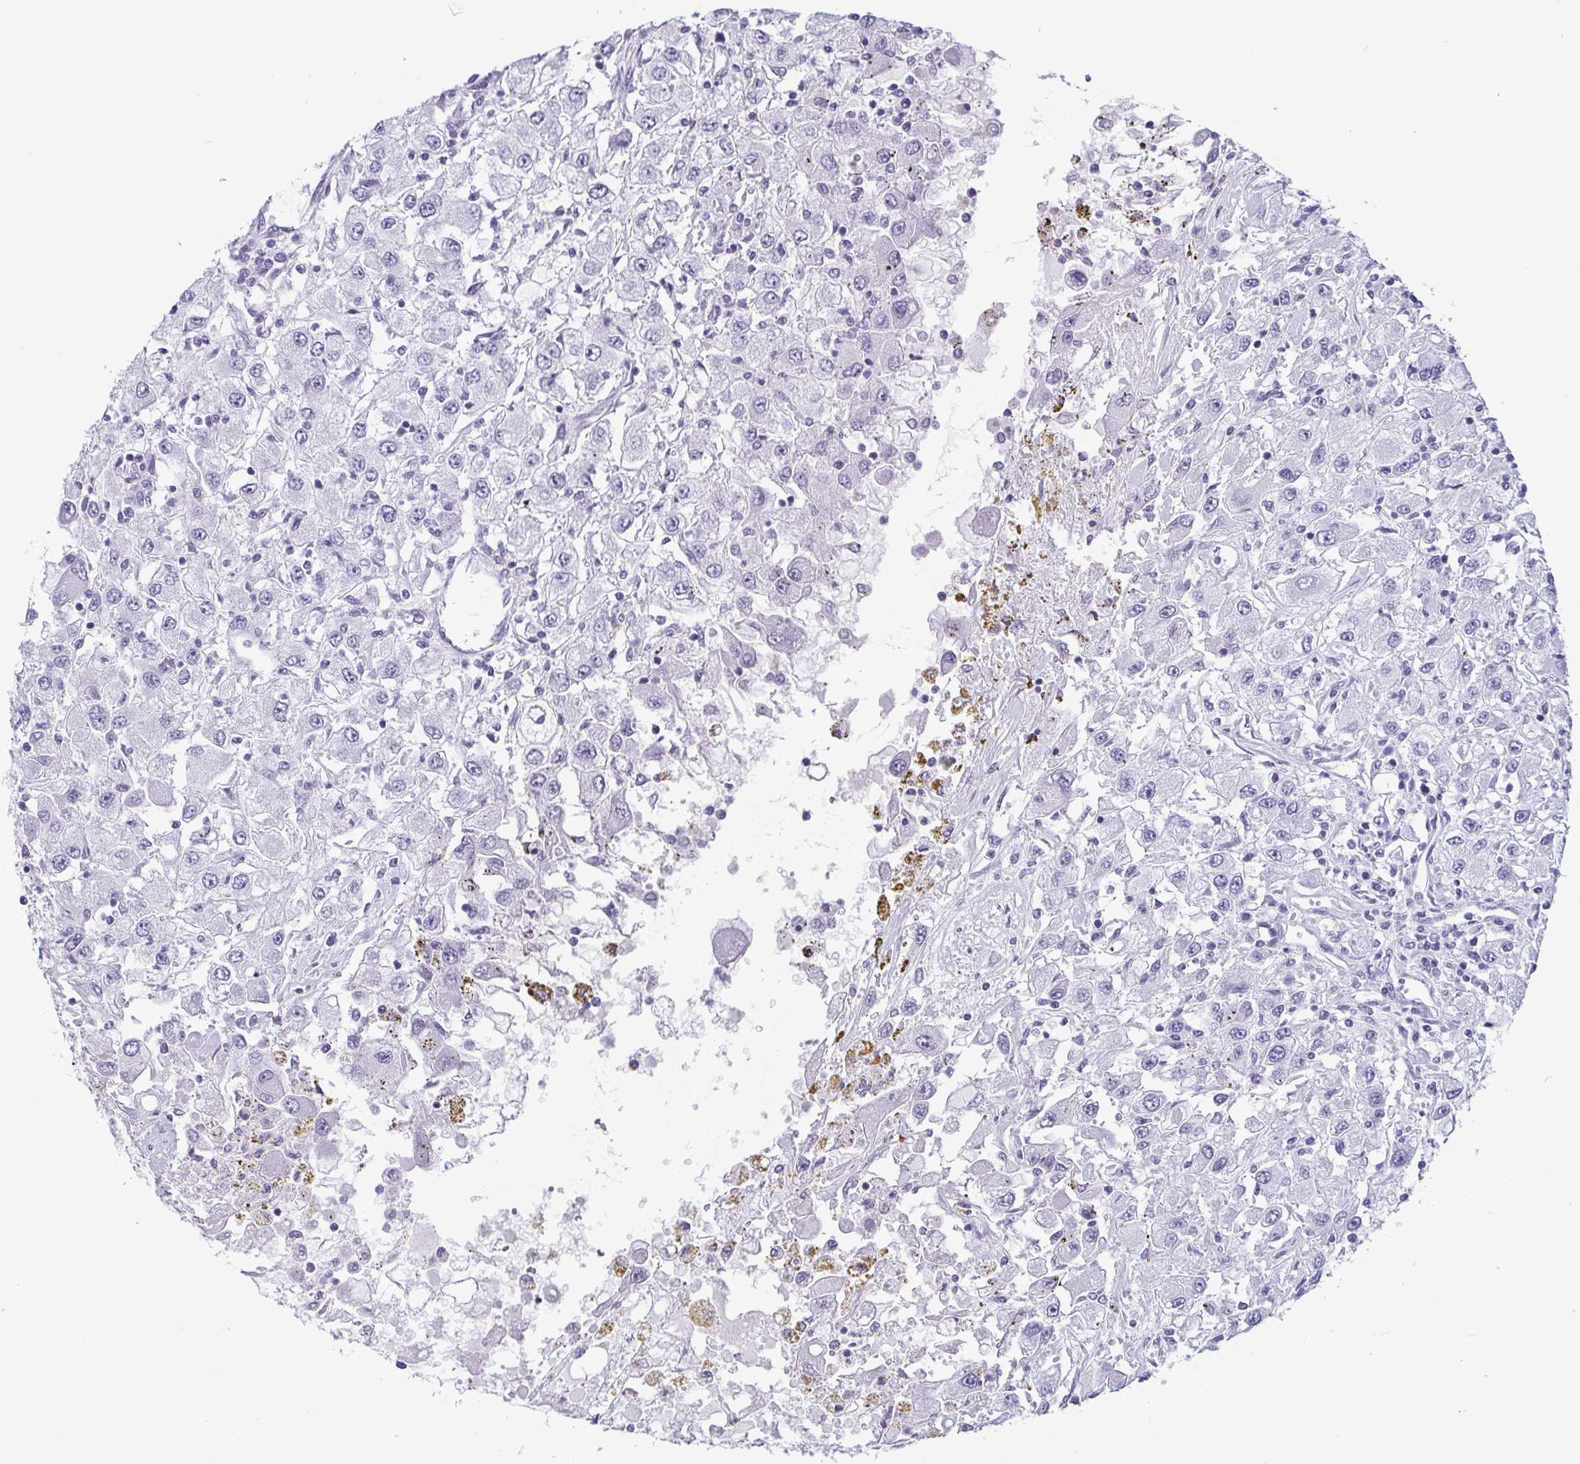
{"staining": {"intensity": "negative", "quantity": "none", "location": "none"}, "tissue": "renal cancer", "cell_type": "Tumor cells", "image_type": "cancer", "snomed": [{"axis": "morphology", "description": "Adenocarcinoma, NOS"}, {"axis": "topography", "description": "Kidney"}], "caption": "Tumor cells show no significant staining in renal adenocarcinoma. (DAB (3,3'-diaminobenzidine) immunohistochemistry (IHC) with hematoxylin counter stain).", "gene": "KRT78", "patient": {"sex": "female", "age": 67}}